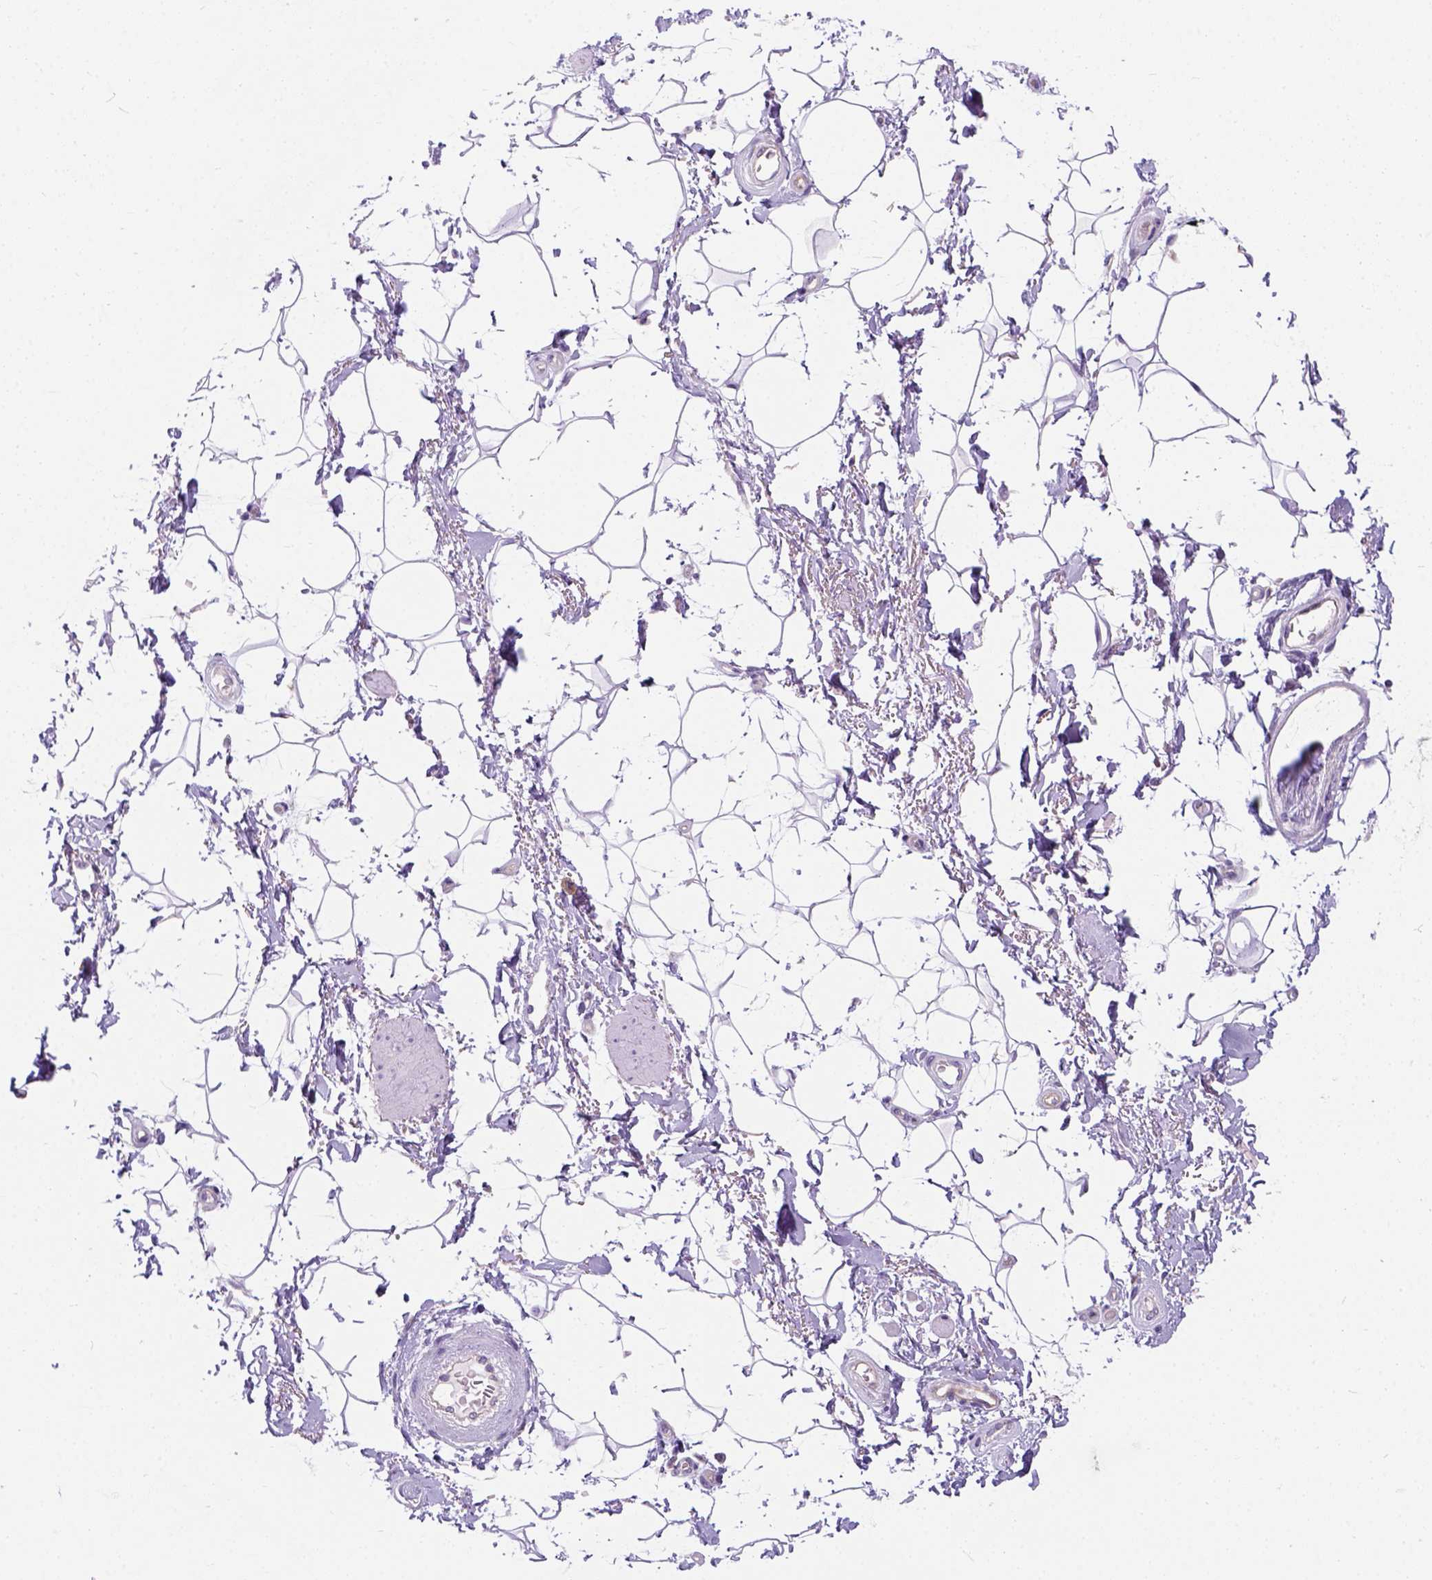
{"staining": {"intensity": "negative", "quantity": "none", "location": "none"}, "tissue": "adipose tissue", "cell_type": "Adipocytes", "image_type": "normal", "snomed": [{"axis": "morphology", "description": "Normal tissue, NOS"}, {"axis": "topography", "description": "Anal"}, {"axis": "topography", "description": "Peripheral nerve tissue"}], "caption": "IHC micrograph of normal adipose tissue stained for a protein (brown), which demonstrates no expression in adipocytes.", "gene": "C20orf144", "patient": {"sex": "male", "age": 51}}